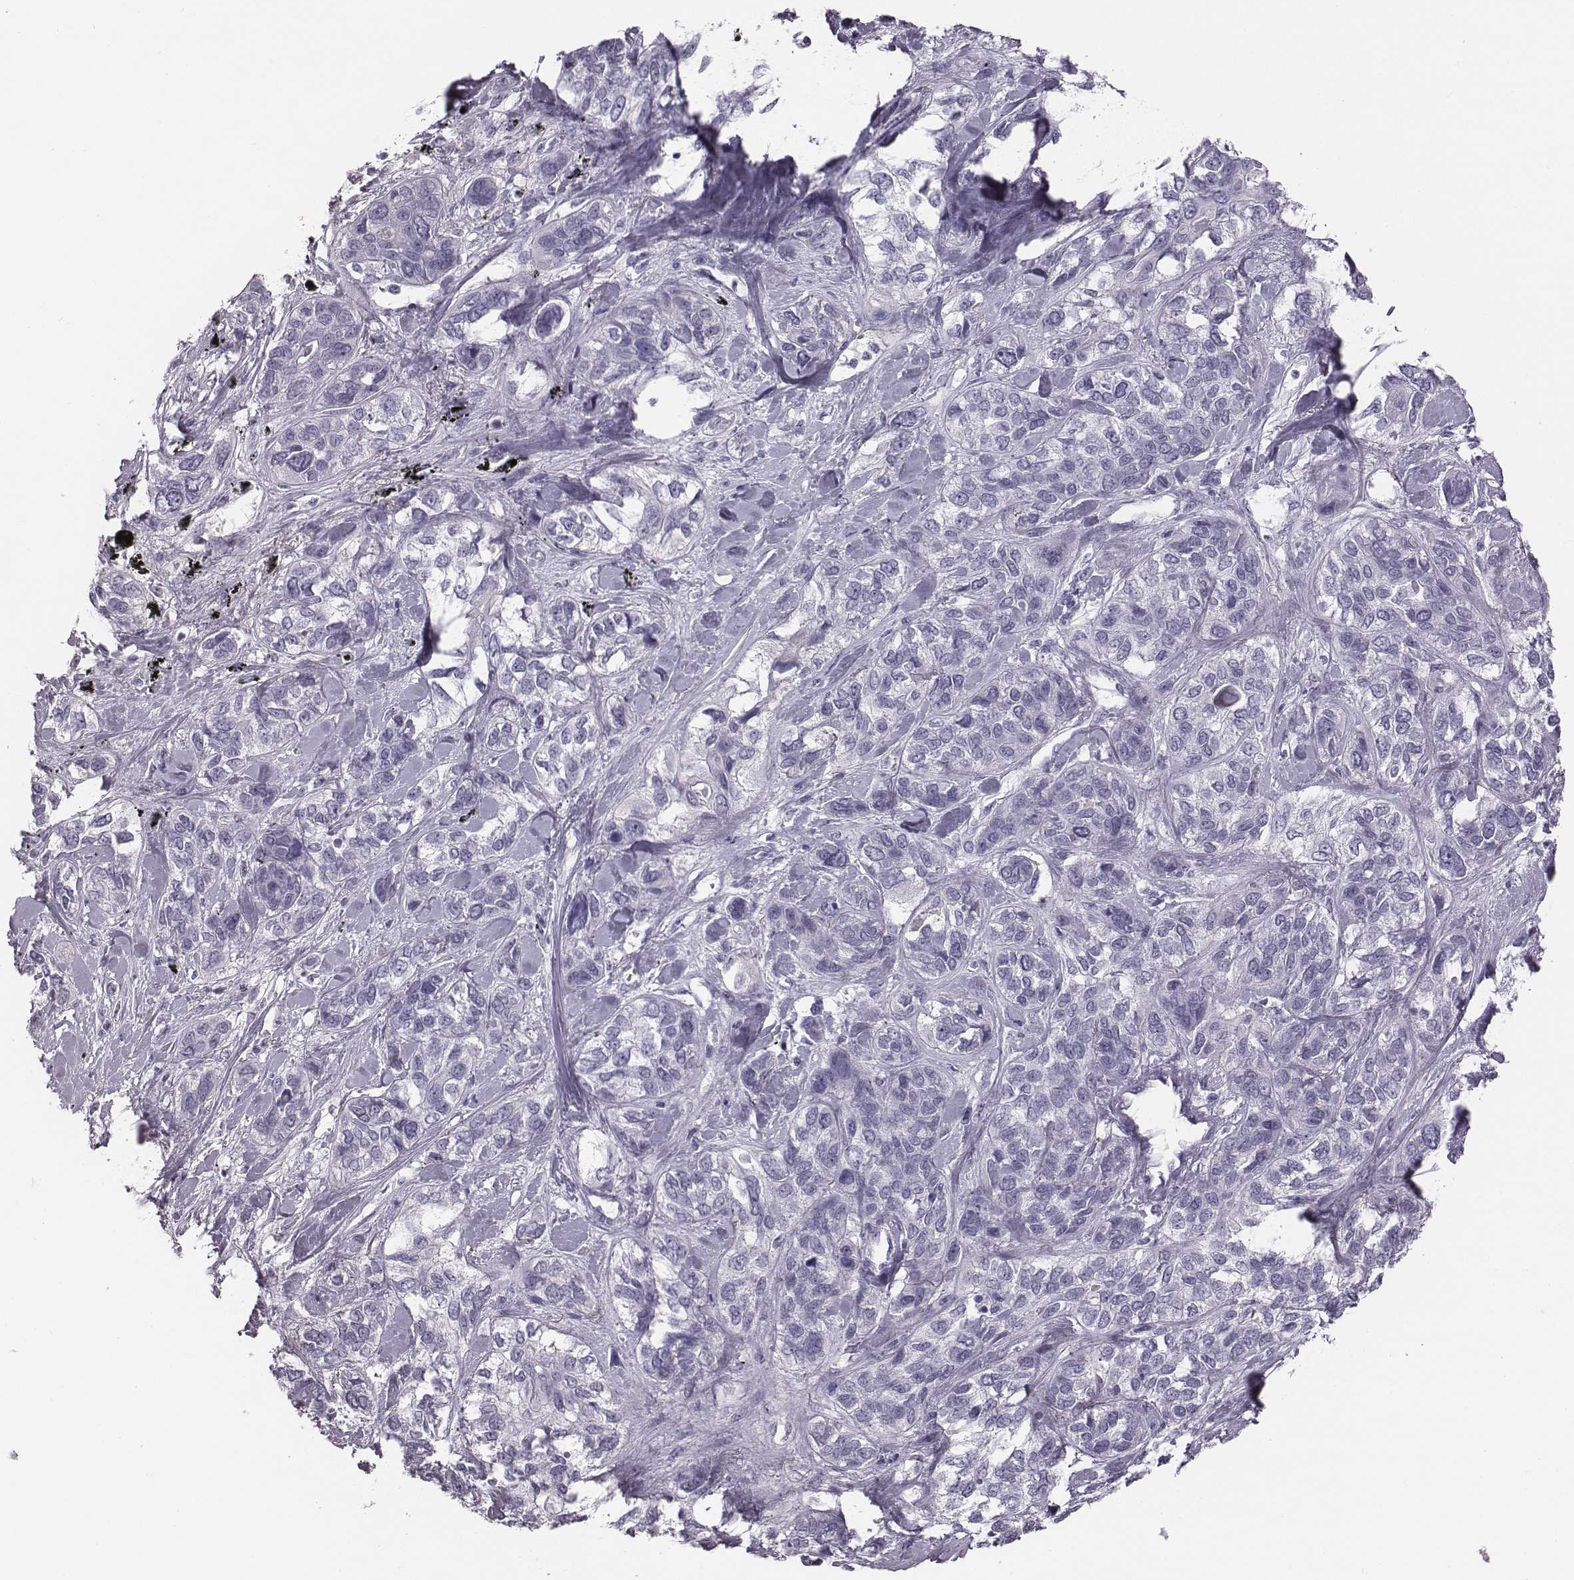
{"staining": {"intensity": "negative", "quantity": "none", "location": "none"}, "tissue": "lung cancer", "cell_type": "Tumor cells", "image_type": "cancer", "snomed": [{"axis": "morphology", "description": "Squamous cell carcinoma, NOS"}, {"axis": "topography", "description": "Lung"}], "caption": "Tumor cells show no significant protein expression in lung cancer.", "gene": "CRISP1", "patient": {"sex": "female", "age": 70}}